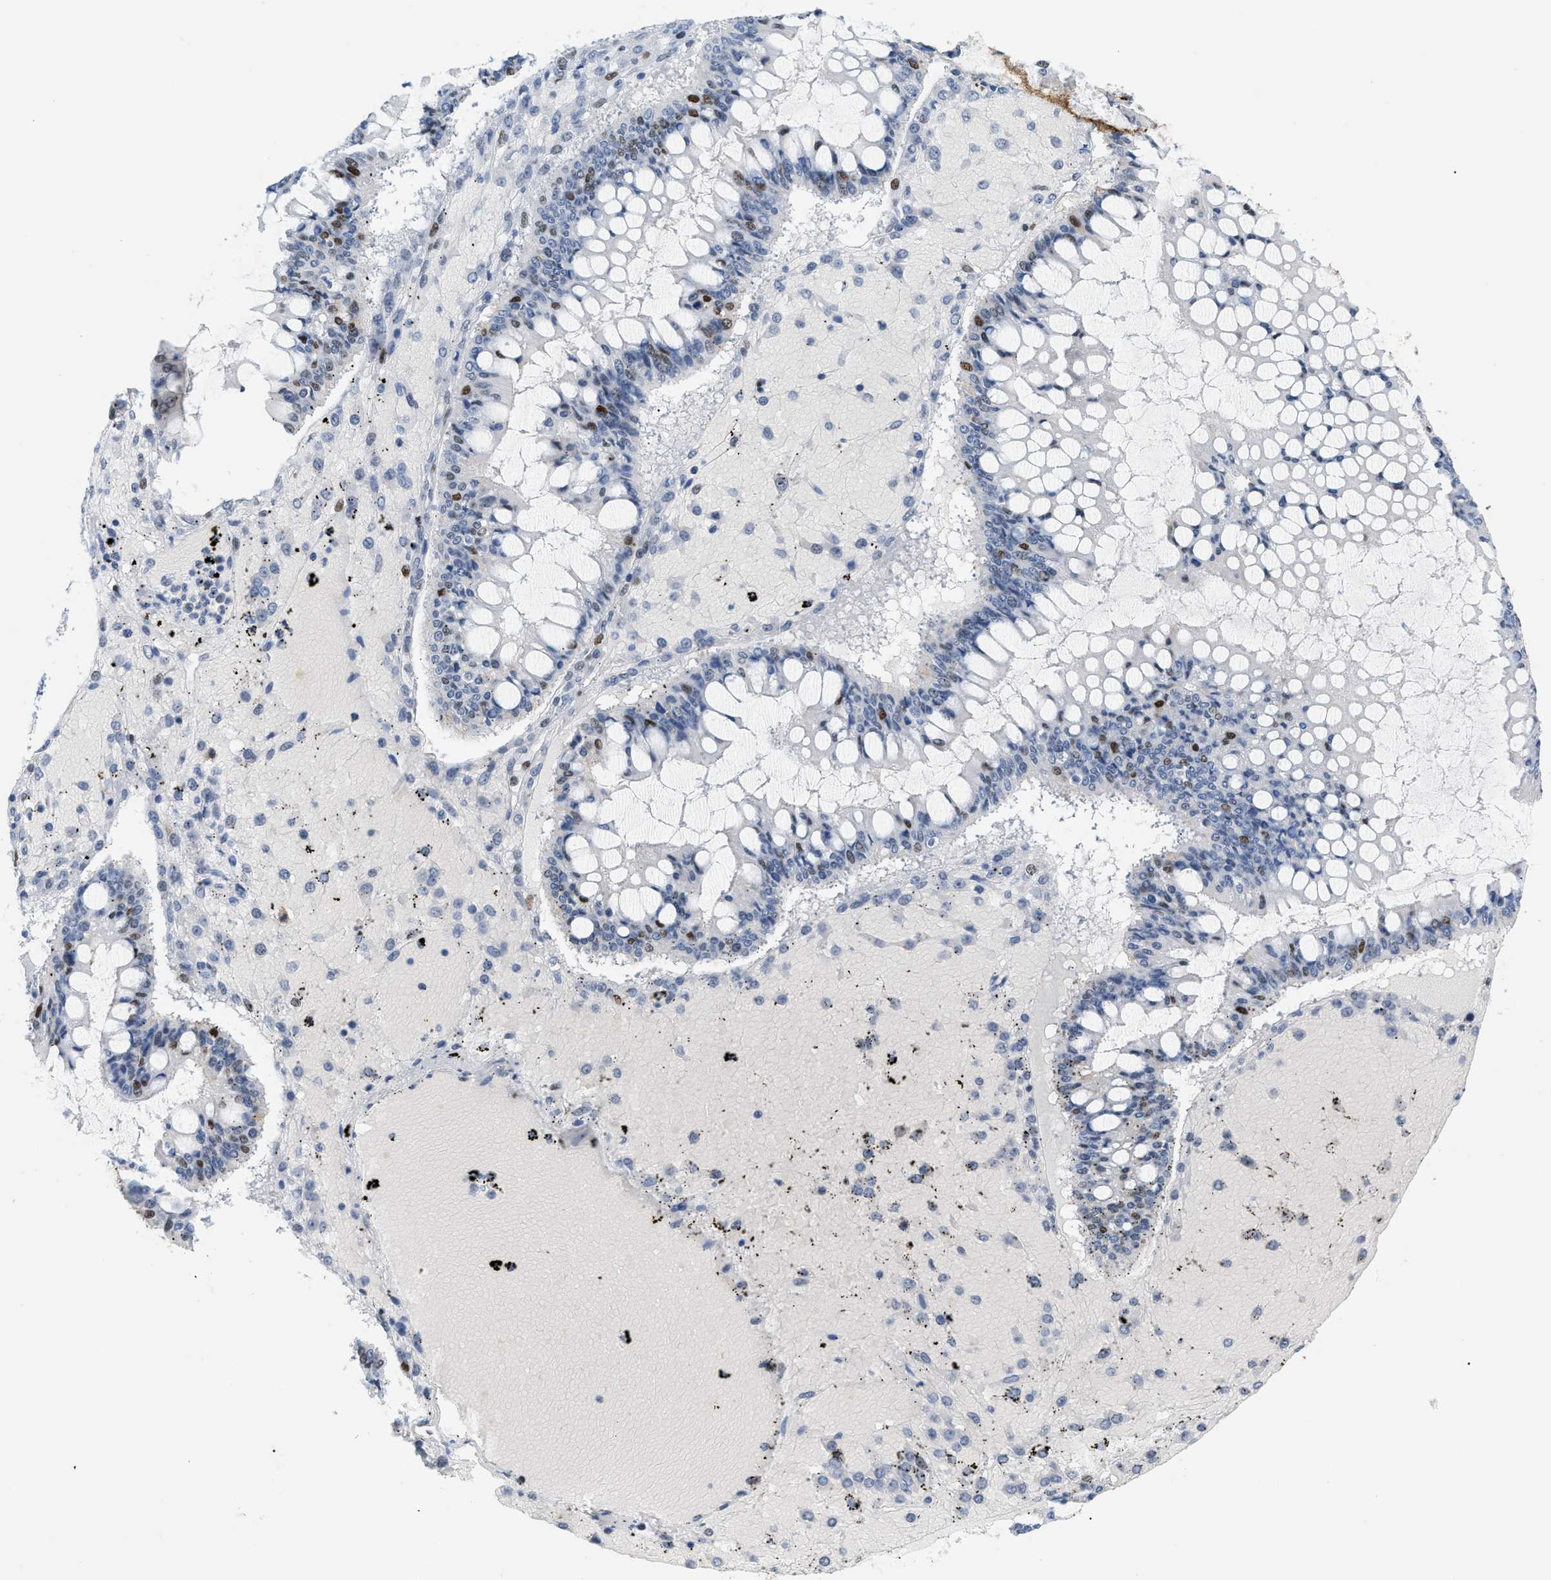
{"staining": {"intensity": "moderate", "quantity": "<25%", "location": "nuclear"}, "tissue": "ovarian cancer", "cell_type": "Tumor cells", "image_type": "cancer", "snomed": [{"axis": "morphology", "description": "Cystadenocarcinoma, mucinous, NOS"}, {"axis": "topography", "description": "Ovary"}], "caption": "A low amount of moderate nuclear expression is present in approximately <25% of tumor cells in ovarian cancer tissue.", "gene": "MCM7", "patient": {"sex": "female", "age": 73}}